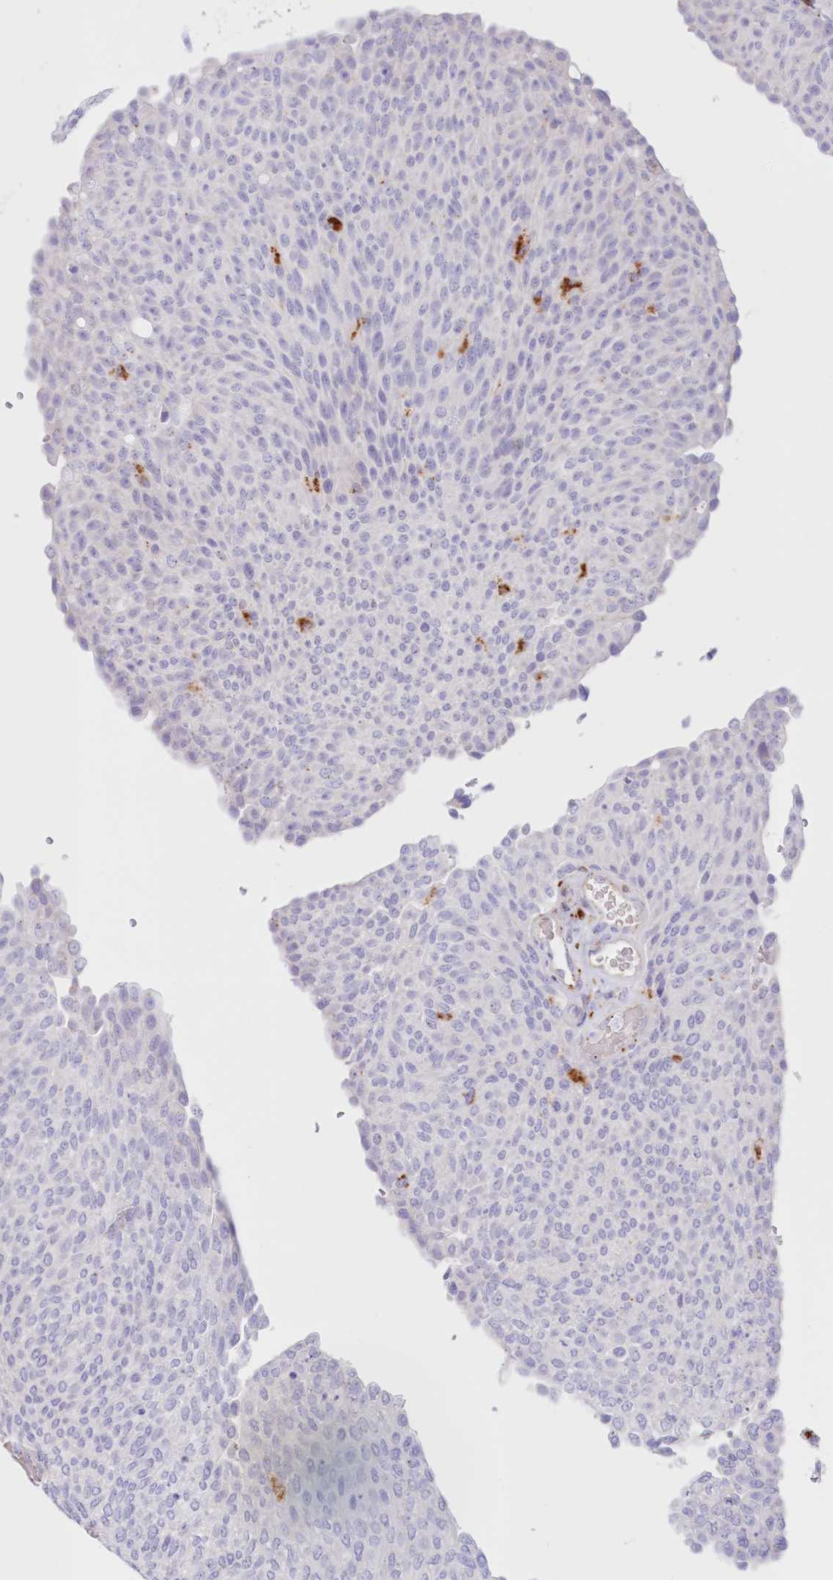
{"staining": {"intensity": "negative", "quantity": "none", "location": "none"}, "tissue": "urothelial cancer", "cell_type": "Tumor cells", "image_type": "cancer", "snomed": [{"axis": "morphology", "description": "Urothelial carcinoma, Low grade"}, {"axis": "topography", "description": "Urinary bladder"}], "caption": "Immunohistochemistry image of neoplastic tissue: human urothelial cancer stained with DAB reveals no significant protein expression in tumor cells. (Brightfield microscopy of DAB IHC at high magnification).", "gene": "TPP1", "patient": {"sex": "female", "age": 79}}